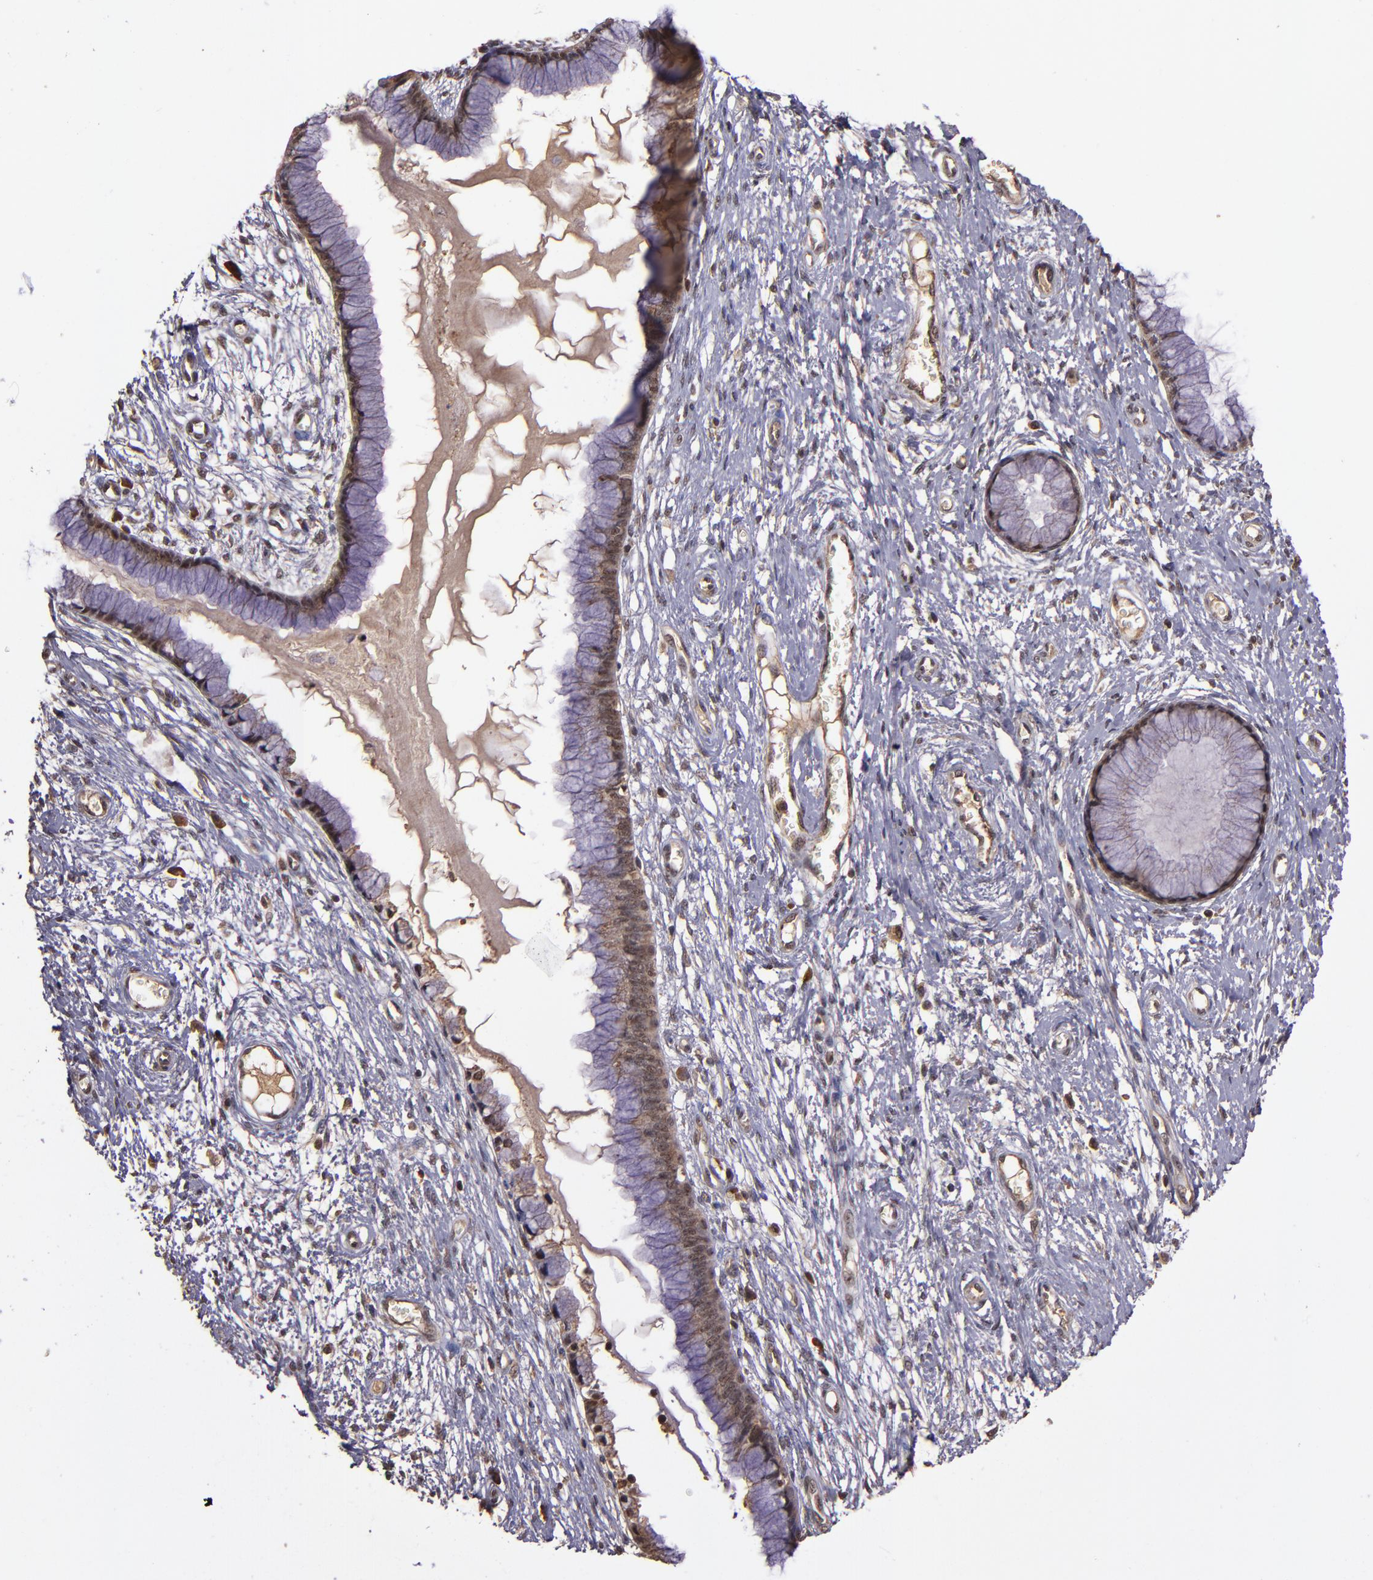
{"staining": {"intensity": "moderate", "quantity": ">75%", "location": "cytoplasmic/membranous"}, "tissue": "cervix", "cell_type": "Glandular cells", "image_type": "normal", "snomed": [{"axis": "morphology", "description": "Normal tissue, NOS"}, {"axis": "topography", "description": "Cervix"}], "caption": "The photomicrograph demonstrates immunohistochemical staining of normal cervix. There is moderate cytoplasmic/membranous expression is present in about >75% of glandular cells. The staining is performed using DAB (3,3'-diaminobenzidine) brown chromogen to label protein expression. The nuclei are counter-stained blue using hematoxylin.", "gene": "RIOK3", "patient": {"sex": "female", "age": 55}}